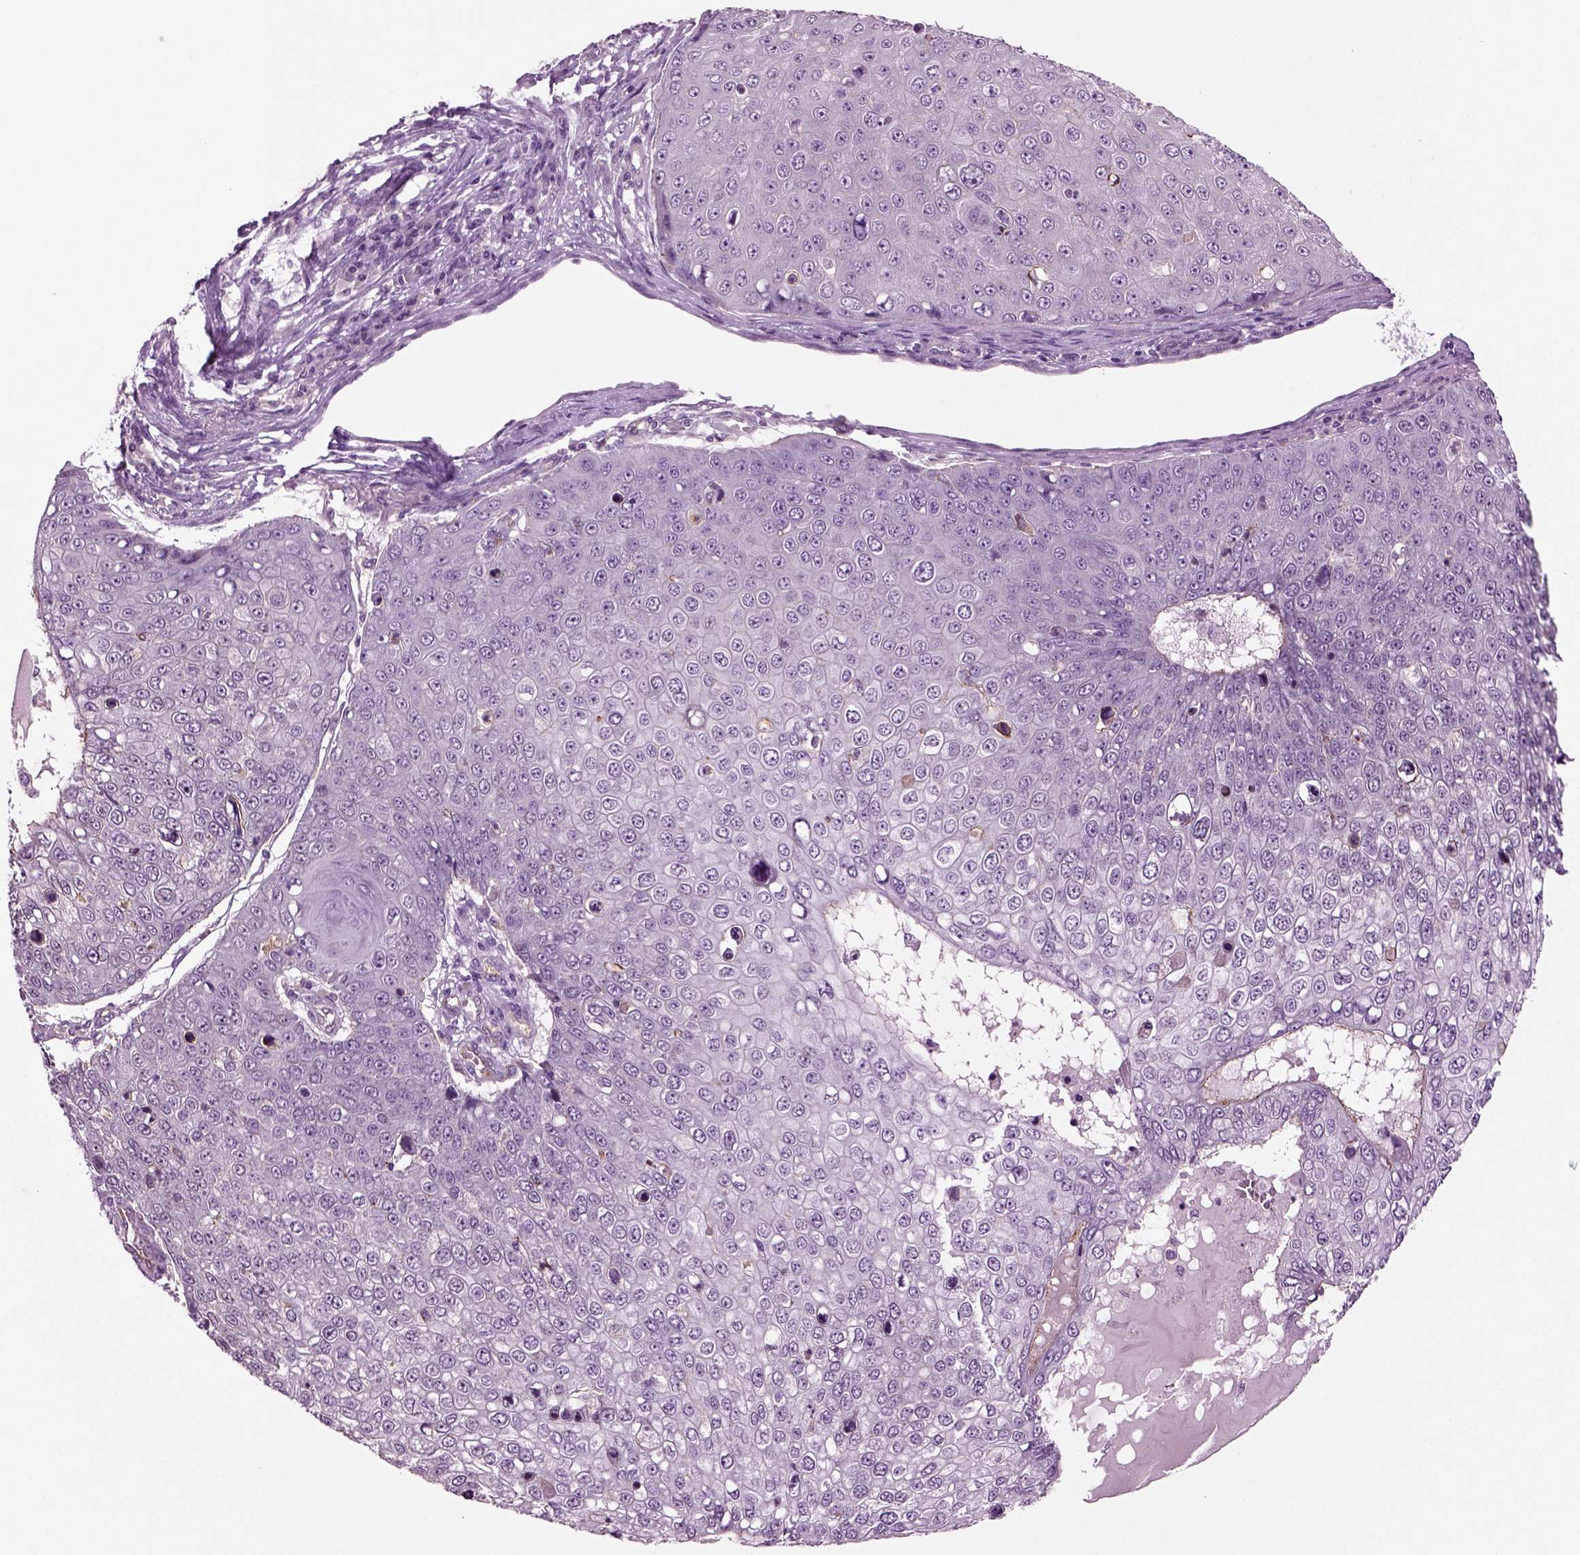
{"staining": {"intensity": "negative", "quantity": "none", "location": "none"}, "tissue": "skin cancer", "cell_type": "Tumor cells", "image_type": "cancer", "snomed": [{"axis": "morphology", "description": "Squamous cell carcinoma, NOS"}, {"axis": "topography", "description": "Skin"}], "caption": "Immunohistochemistry (IHC) image of skin squamous cell carcinoma stained for a protein (brown), which demonstrates no positivity in tumor cells.", "gene": "COL9A2", "patient": {"sex": "male", "age": 71}}